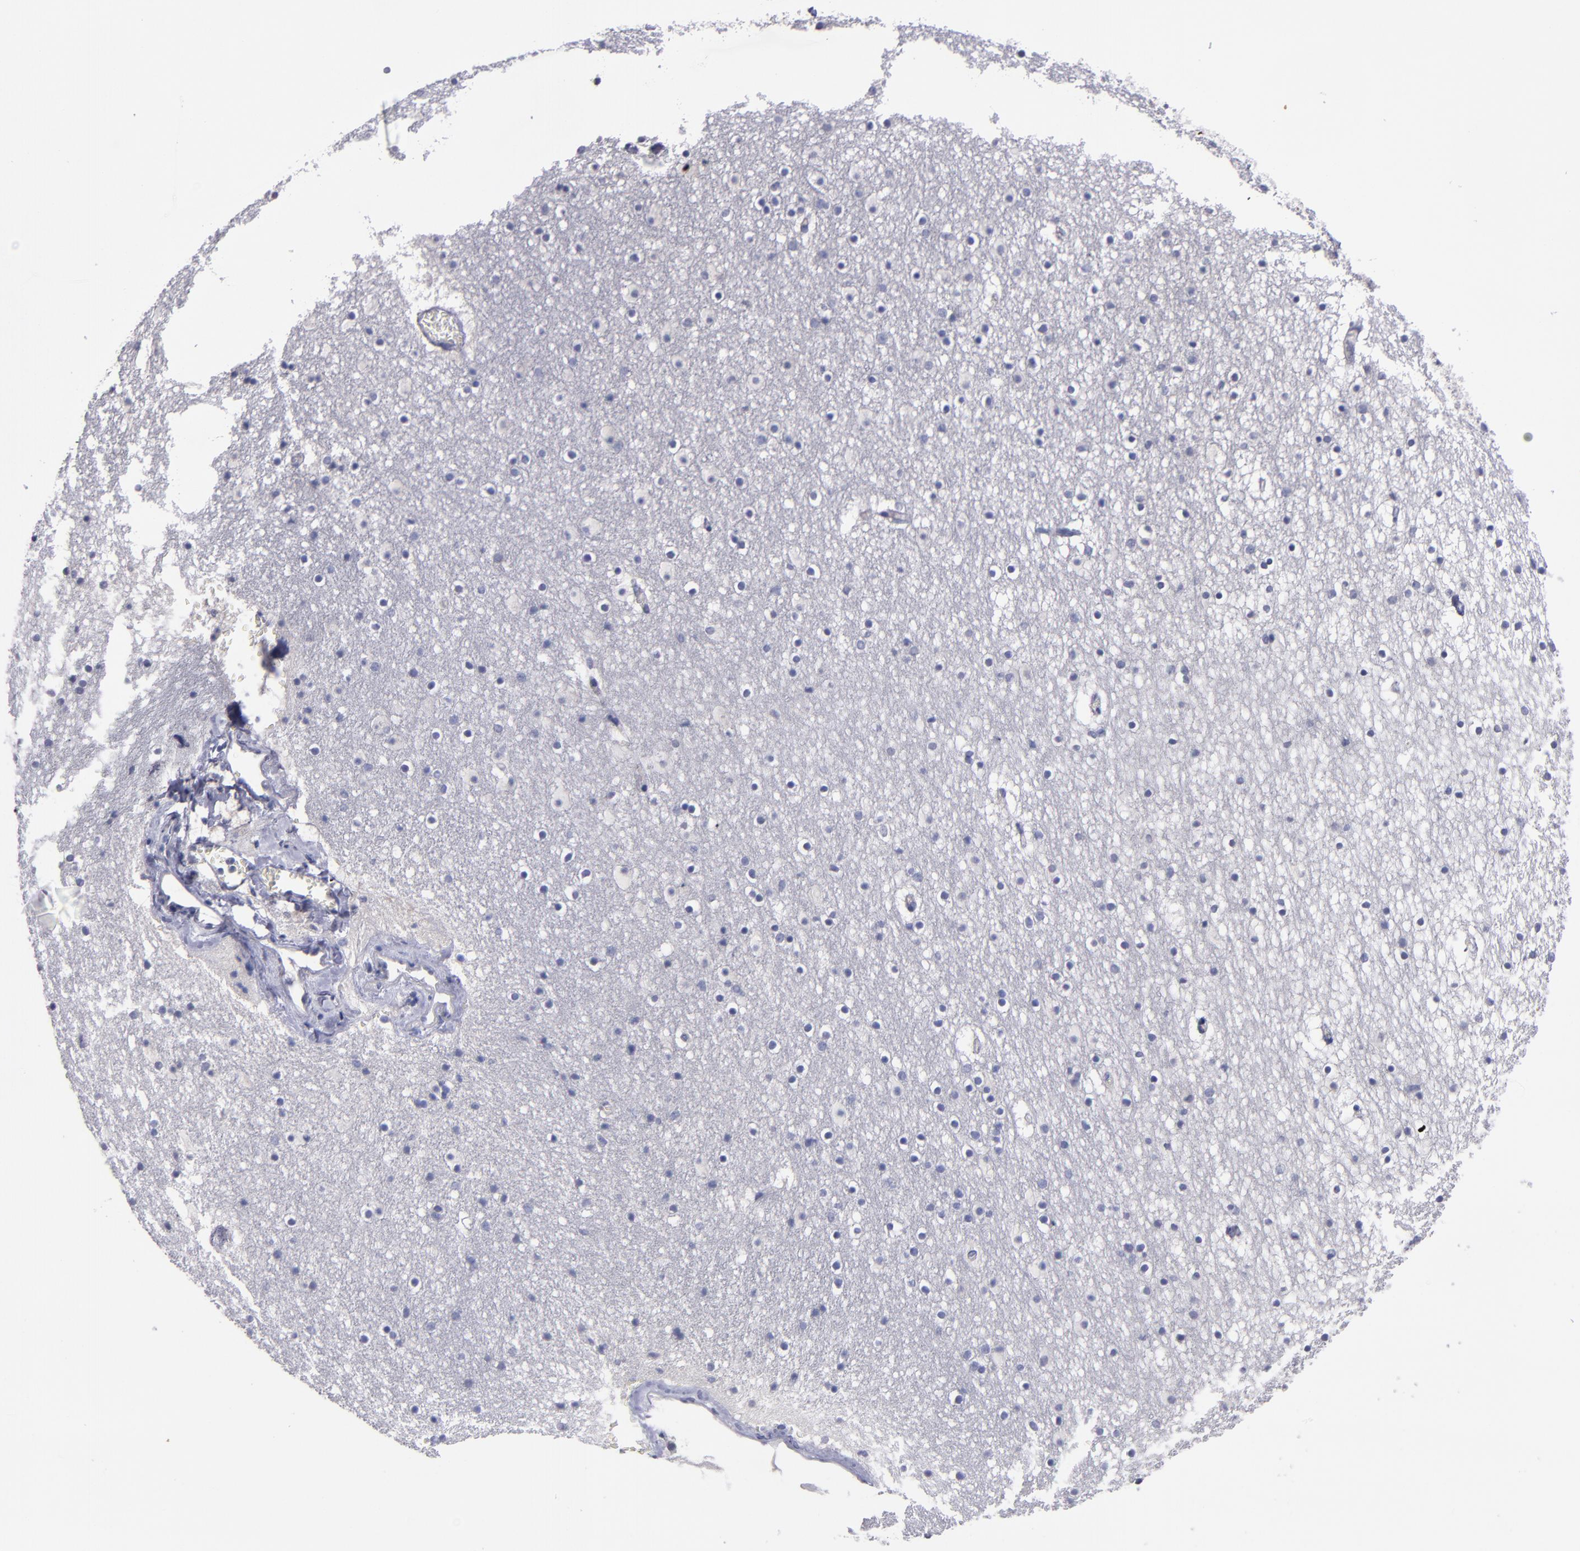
{"staining": {"intensity": "negative", "quantity": "none", "location": "none"}, "tissue": "caudate", "cell_type": "Glial cells", "image_type": "normal", "snomed": [{"axis": "morphology", "description": "Normal tissue, NOS"}, {"axis": "topography", "description": "Lateral ventricle wall"}], "caption": "Immunohistochemistry (IHC) of benign human caudate reveals no staining in glial cells.", "gene": "CDH3", "patient": {"sex": "male", "age": 45}}